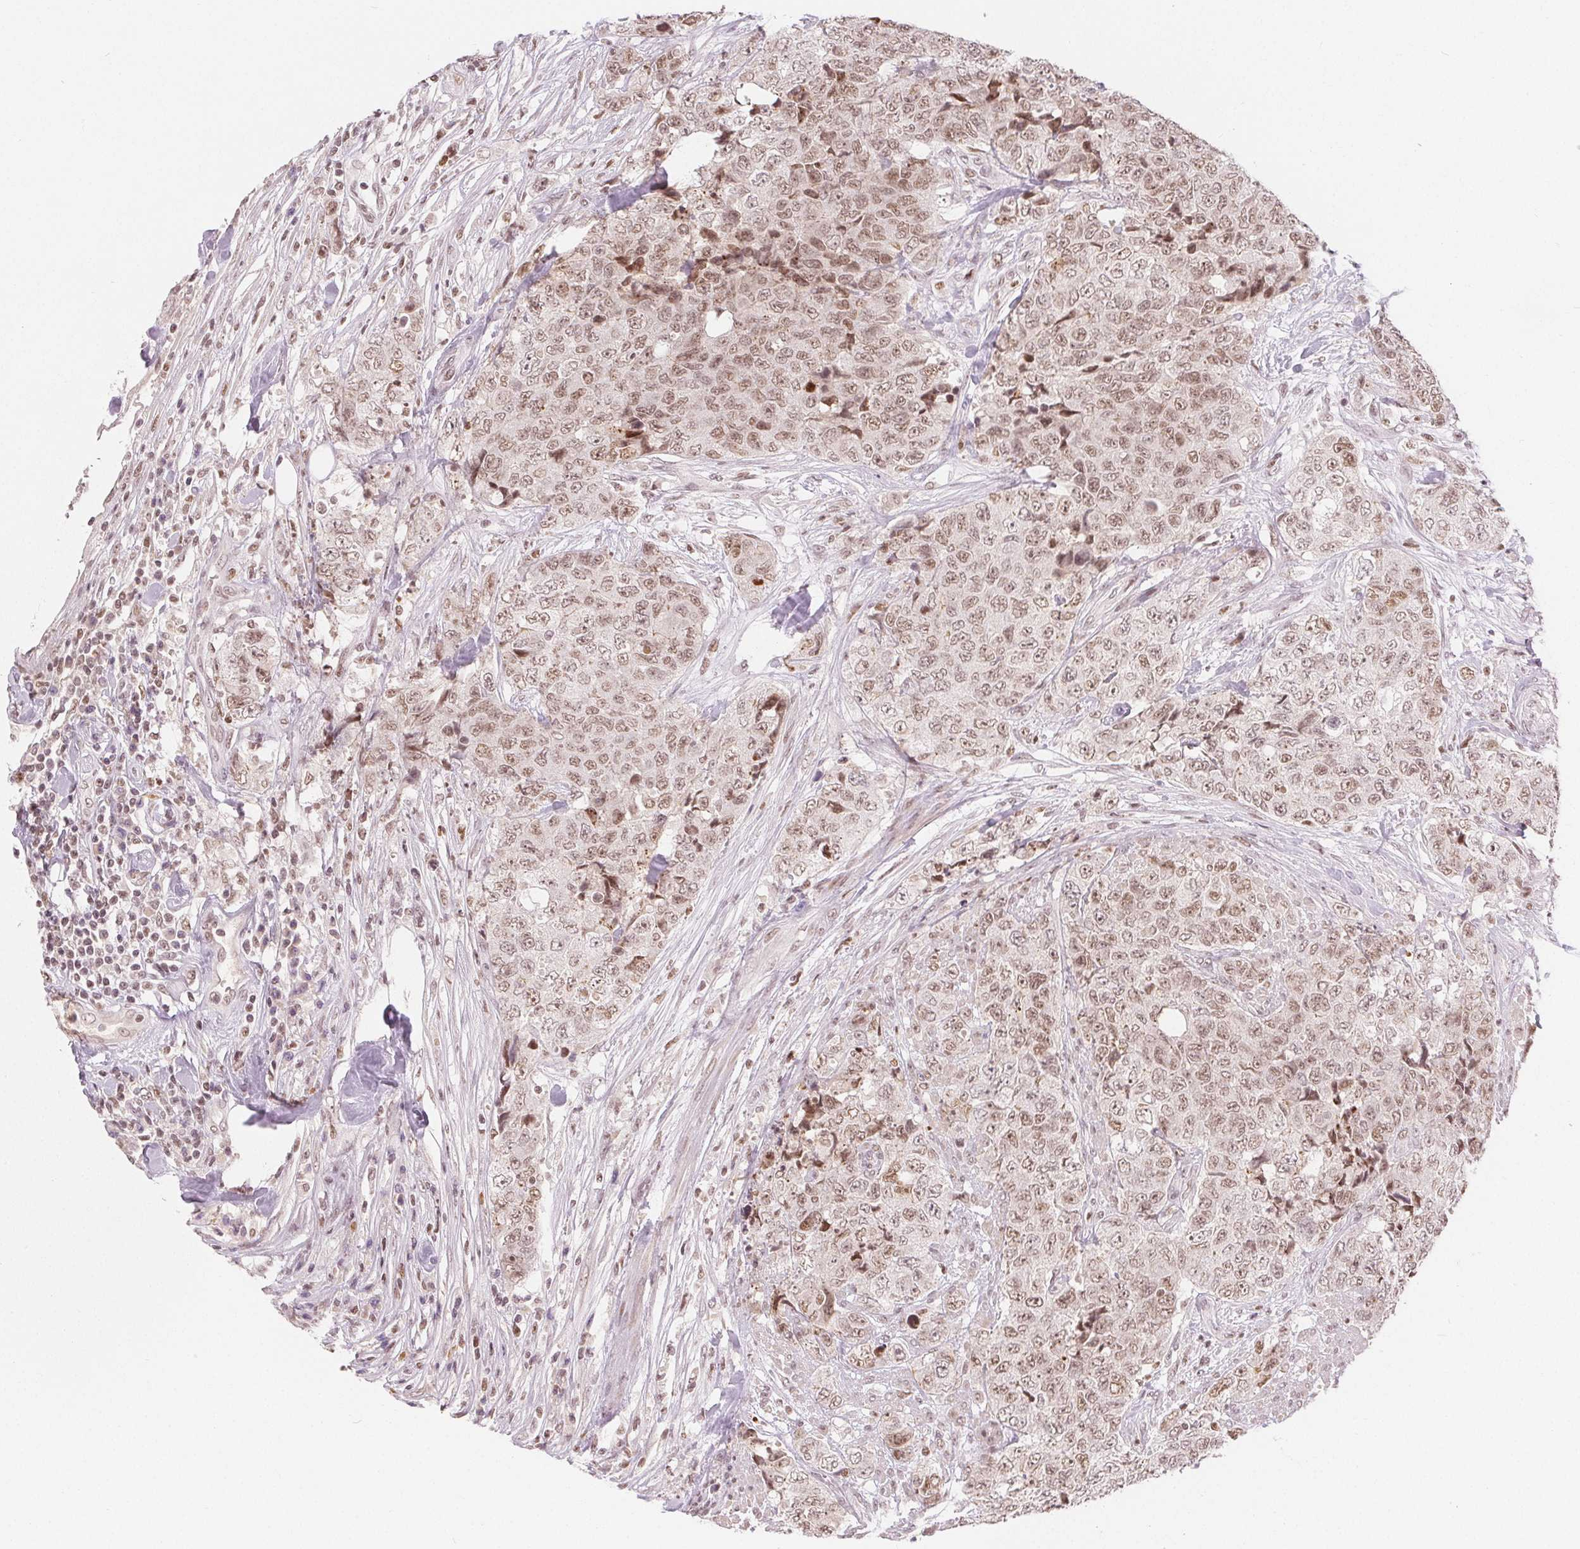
{"staining": {"intensity": "weak", "quantity": ">75%", "location": "nuclear"}, "tissue": "urothelial cancer", "cell_type": "Tumor cells", "image_type": "cancer", "snomed": [{"axis": "morphology", "description": "Urothelial carcinoma, High grade"}, {"axis": "topography", "description": "Urinary bladder"}], "caption": "Immunohistochemistry (IHC) image of human urothelial cancer stained for a protein (brown), which exhibits low levels of weak nuclear staining in approximately >75% of tumor cells.", "gene": "DEK", "patient": {"sex": "female", "age": 78}}